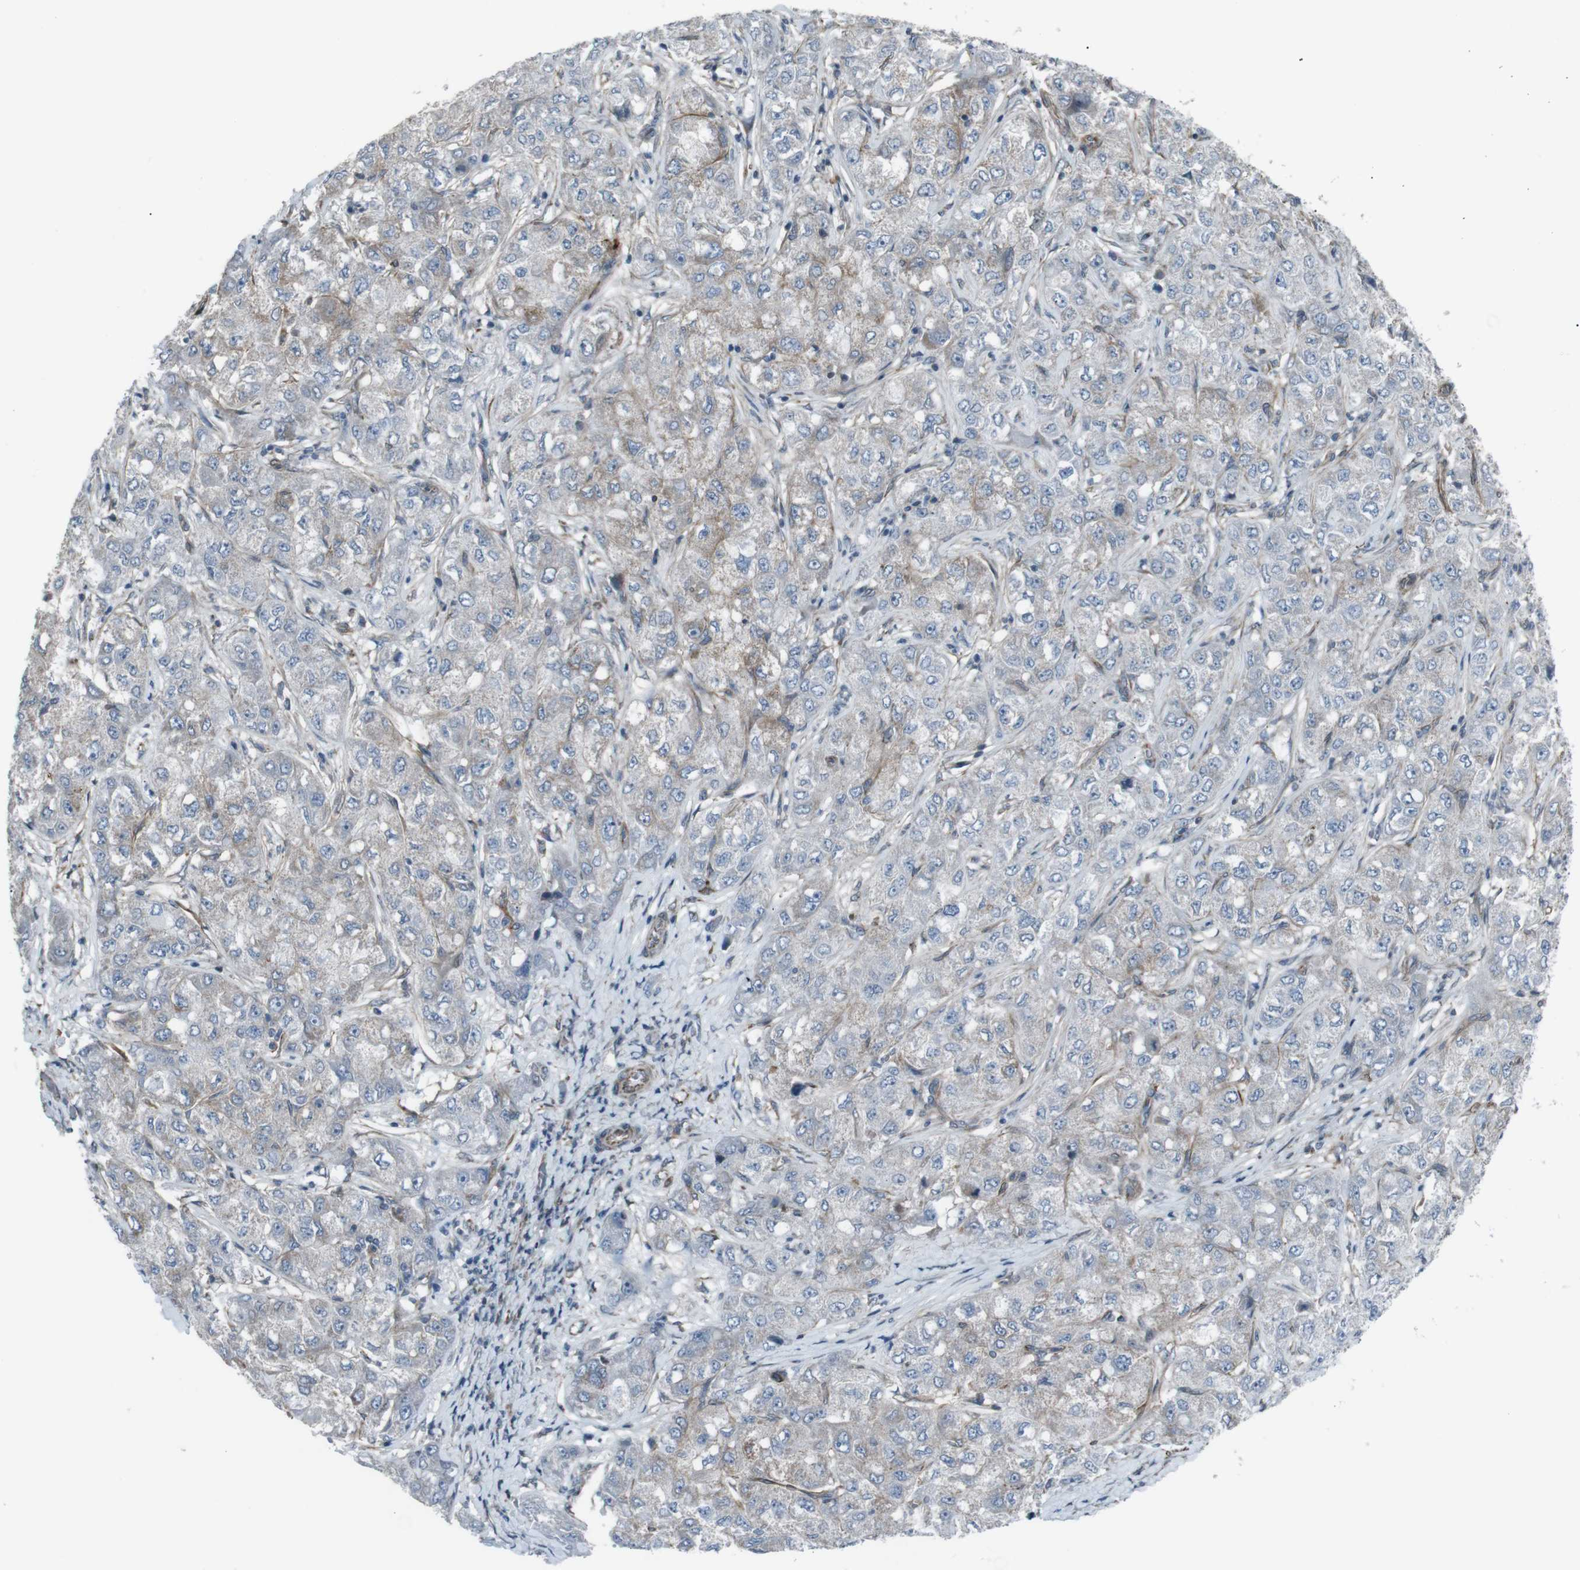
{"staining": {"intensity": "weak", "quantity": "25%-75%", "location": "cytoplasmic/membranous"}, "tissue": "liver cancer", "cell_type": "Tumor cells", "image_type": "cancer", "snomed": [{"axis": "morphology", "description": "Carcinoma, Hepatocellular, NOS"}, {"axis": "topography", "description": "Liver"}], "caption": "An image showing weak cytoplasmic/membranous expression in approximately 25%-75% of tumor cells in liver hepatocellular carcinoma, as visualized by brown immunohistochemical staining.", "gene": "TMEM141", "patient": {"sex": "male", "age": 80}}